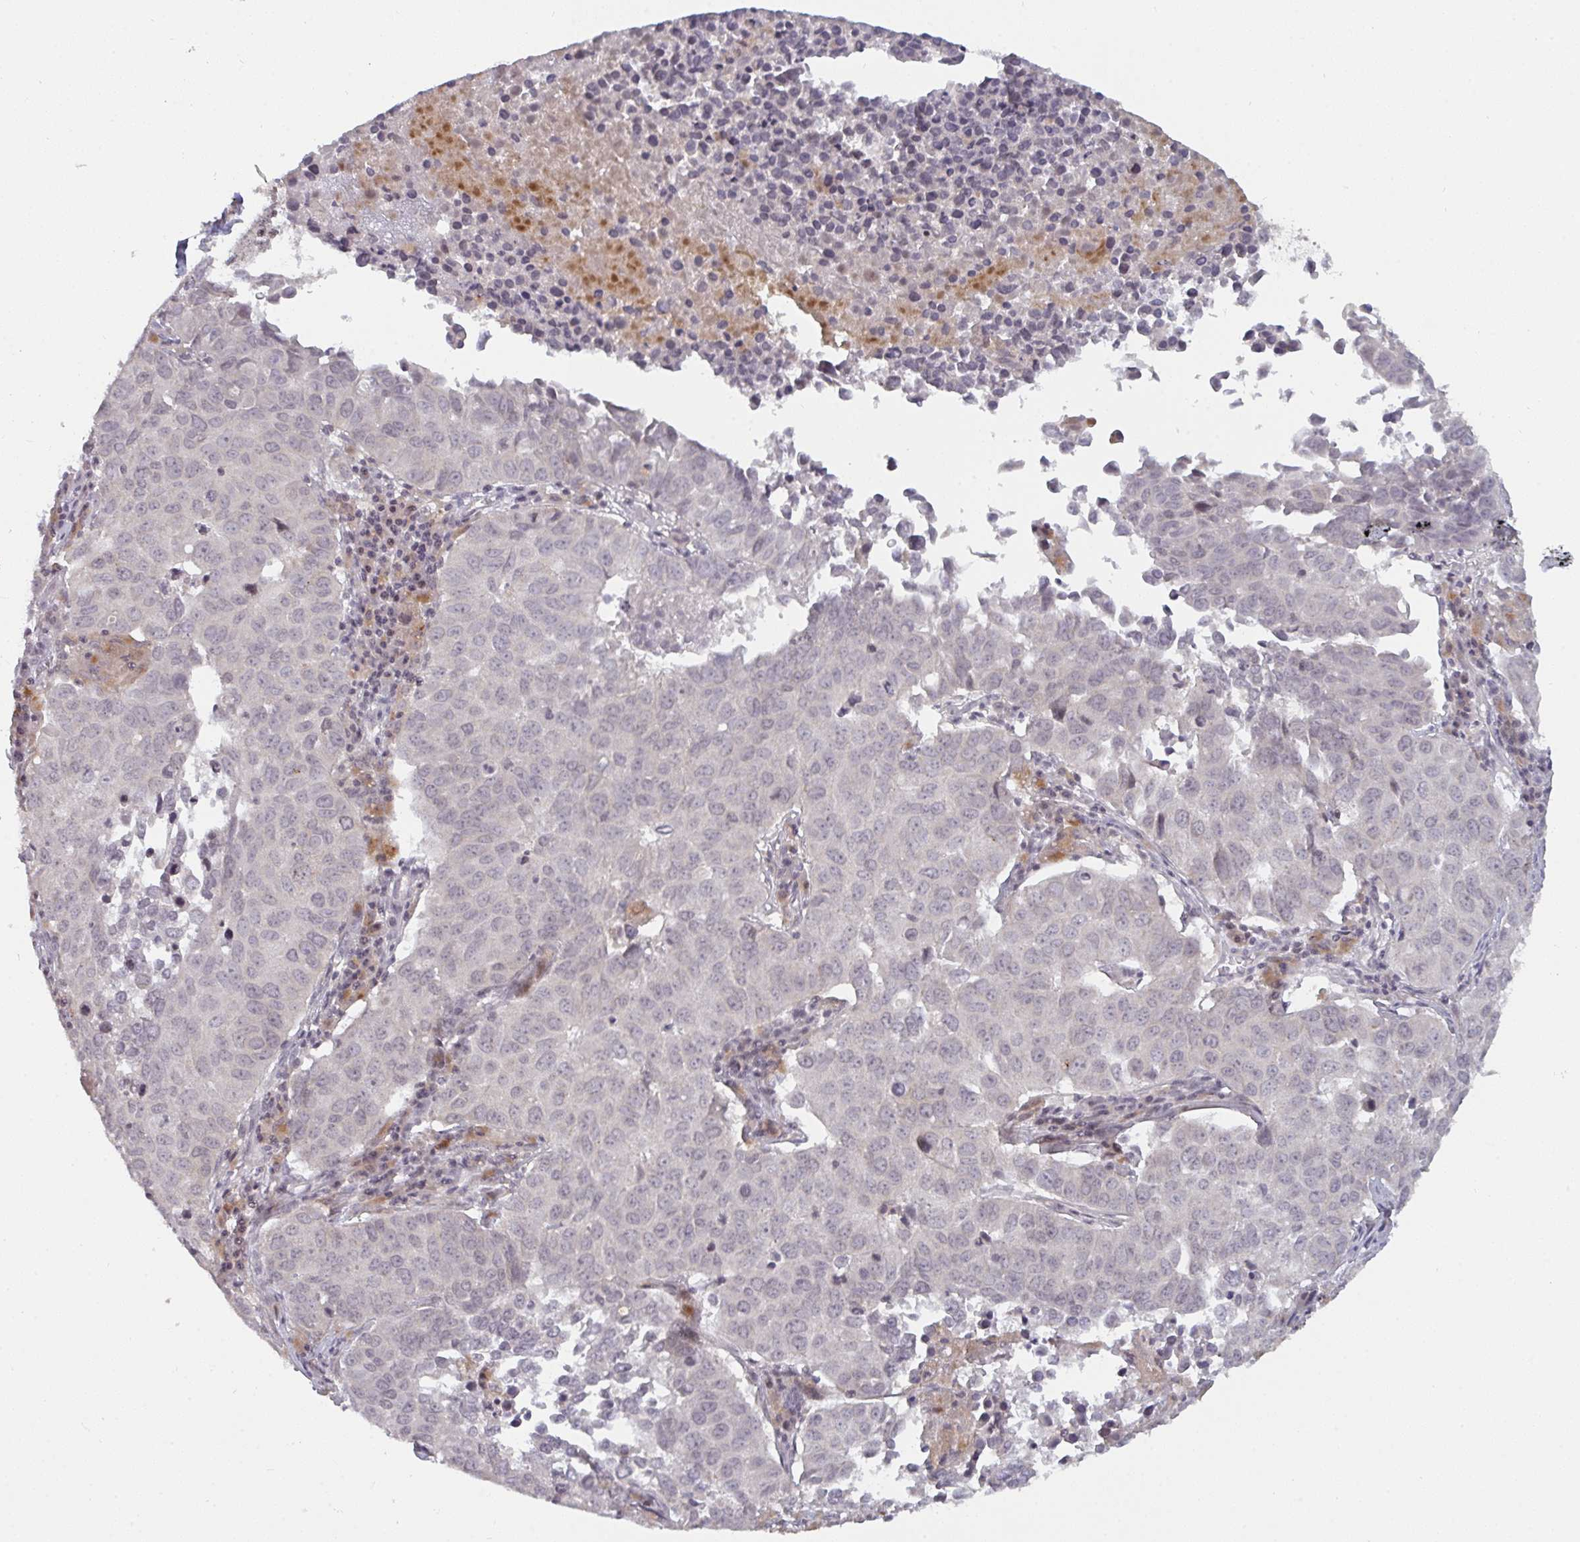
{"staining": {"intensity": "negative", "quantity": "none", "location": "none"}, "tissue": "lung cancer", "cell_type": "Tumor cells", "image_type": "cancer", "snomed": [{"axis": "morphology", "description": "Adenocarcinoma, NOS"}, {"axis": "topography", "description": "Lung"}], "caption": "IHC photomicrograph of human lung cancer (adenocarcinoma) stained for a protein (brown), which shows no staining in tumor cells. Nuclei are stained in blue.", "gene": "DCST1", "patient": {"sex": "female", "age": 50}}